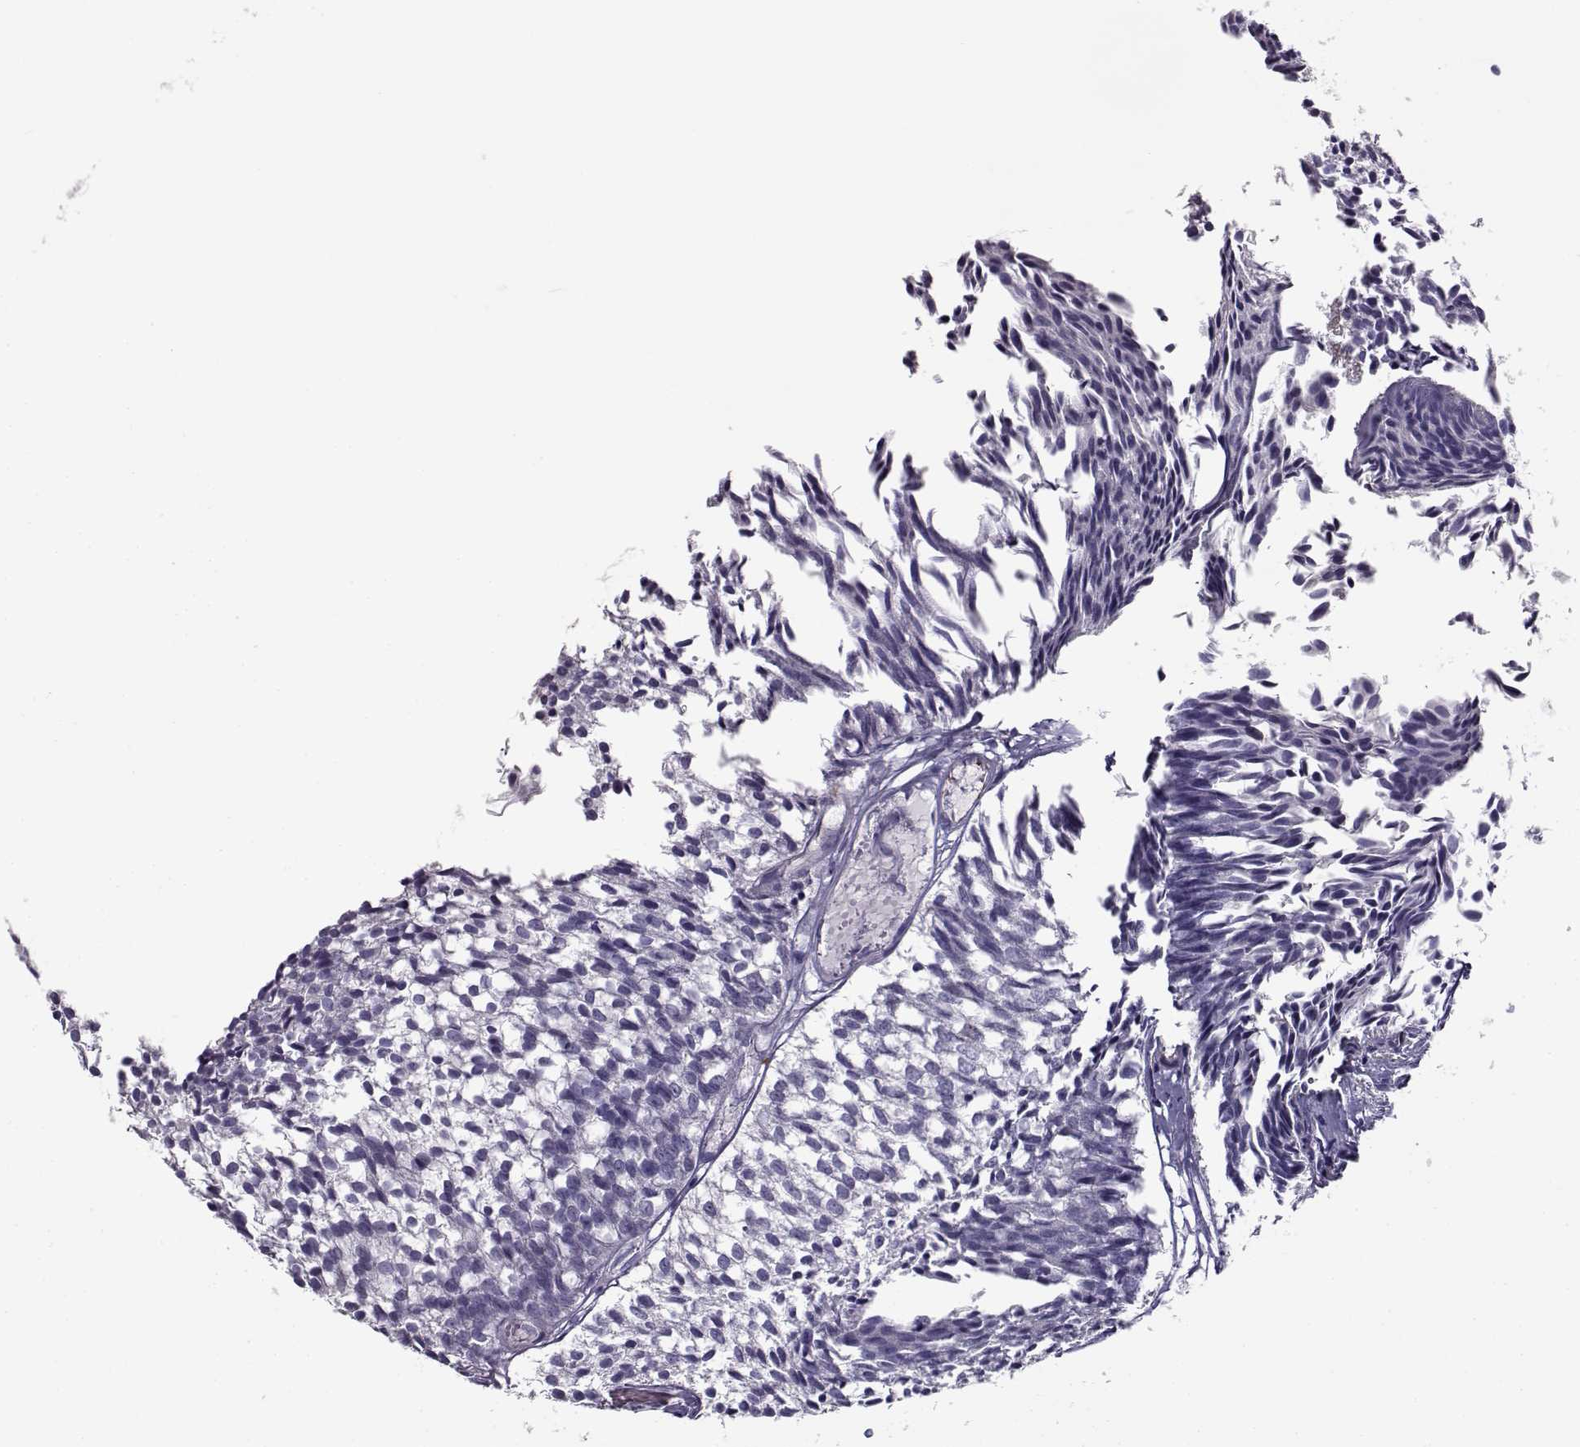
{"staining": {"intensity": "negative", "quantity": "none", "location": "none"}, "tissue": "urothelial cancer", "cell_type": "Tumor cells", "image_type": "cancer", "snomed": [{"axis": "morphology", "description": "Urothelial carcinoma, Low grade"}, {"axis": "topography", "description": "Urinary bladder"}], "caption": "Tumor cells show no significant protein positivity in urothelial cancer.", "gene": "NPW", "patient": {"sex": "male", "age": 63}}